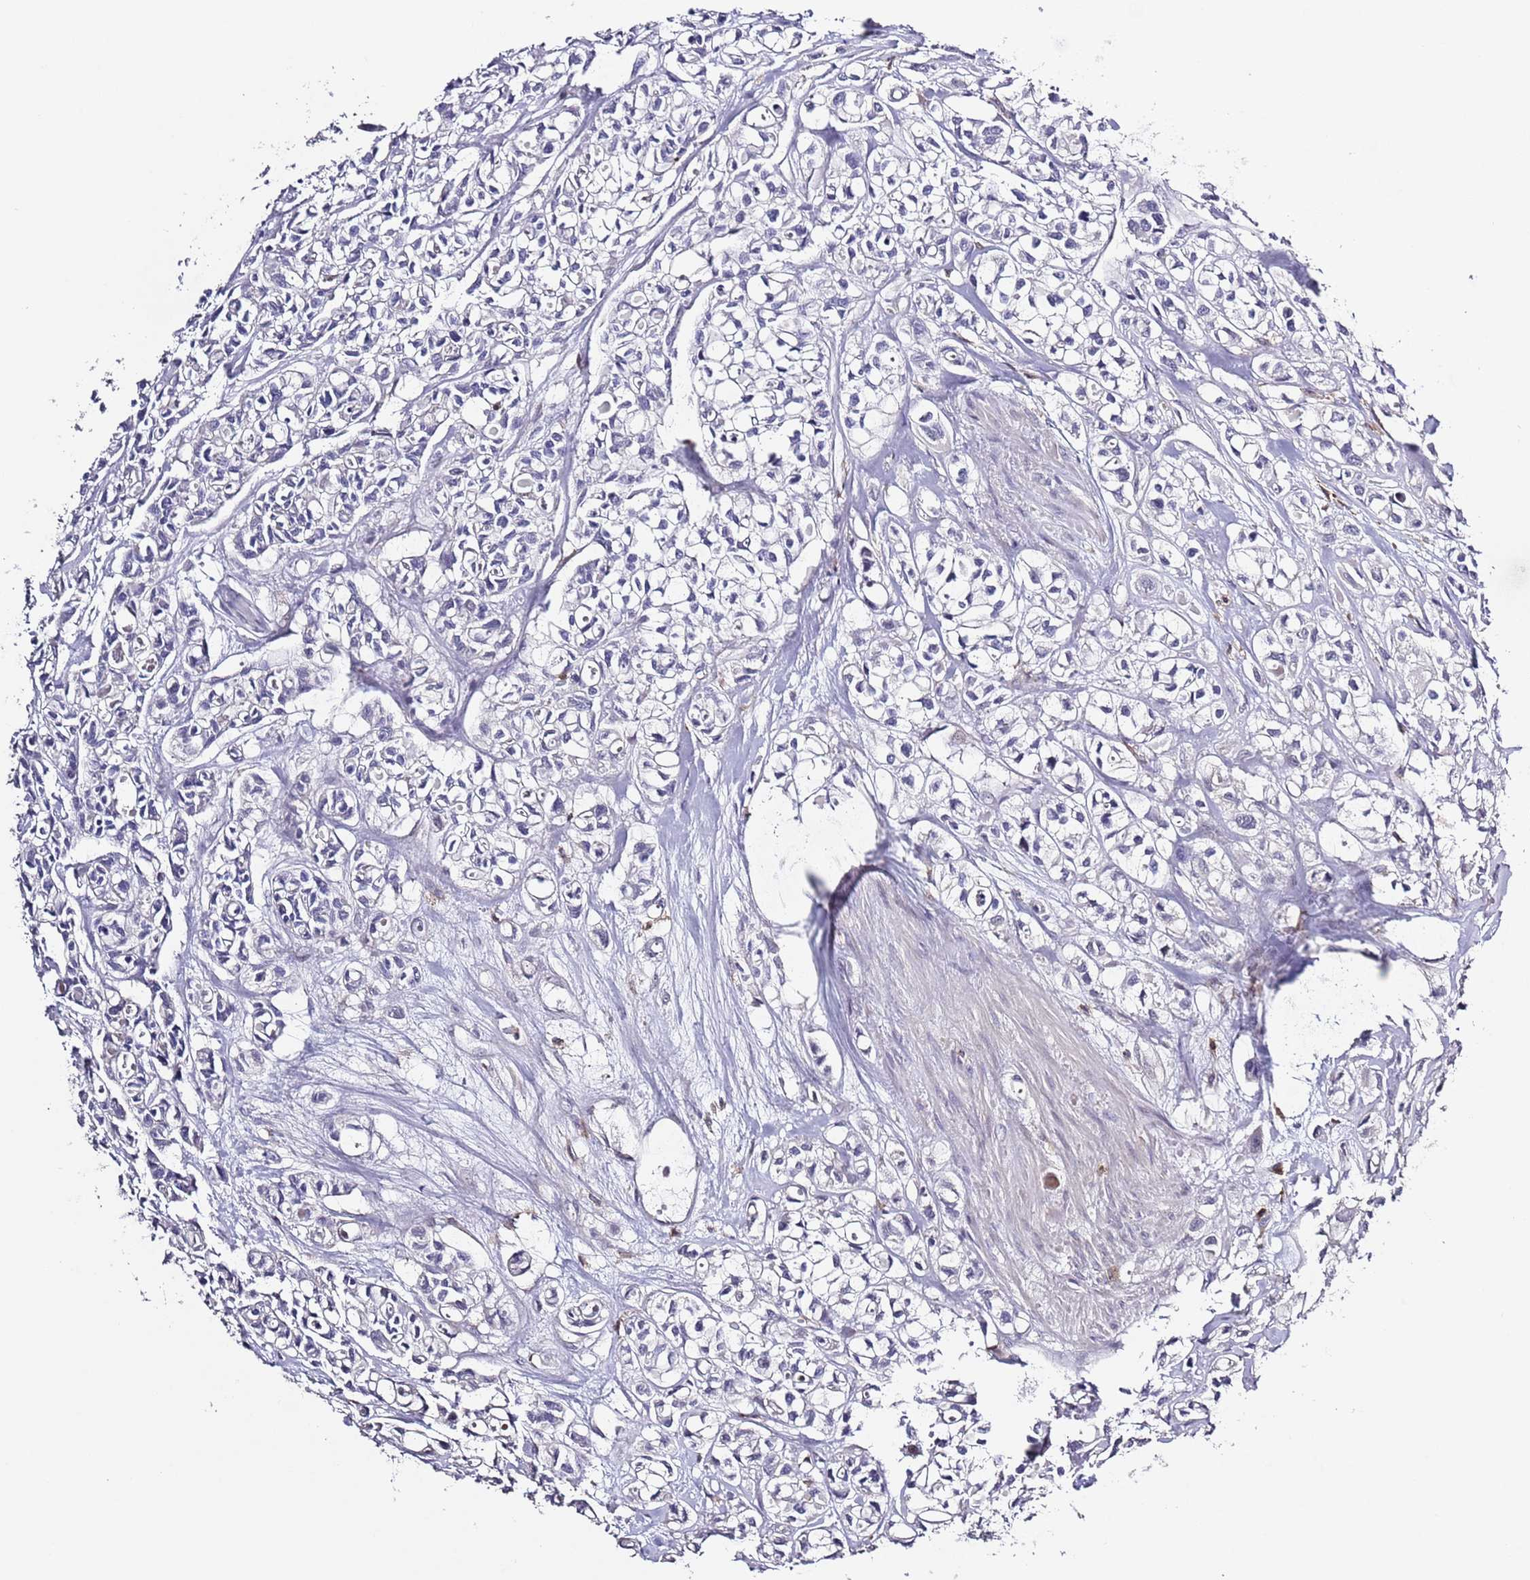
{"staining": {"intensity": "negative", "quantity": "none", "location": "none"}, "tissue": "urothelial cancer", "cell_type": "Tumor cells", "image_type": "cancer", "snomed": [{"axis": "morphology", "description": "Urothelial carcinoma, High grade"}, {"axis": "topography", "description": "Urinary bladder"}], "caption": "This is a histopathology image of immunohistochemistry (IHC) staining of urothelial carcinoma (high-grade), which shows no staining in tumor cells. Nuclei are stained in blue.", "gene": "LPXN", "patient": {"sex": "male", "age": 67}}